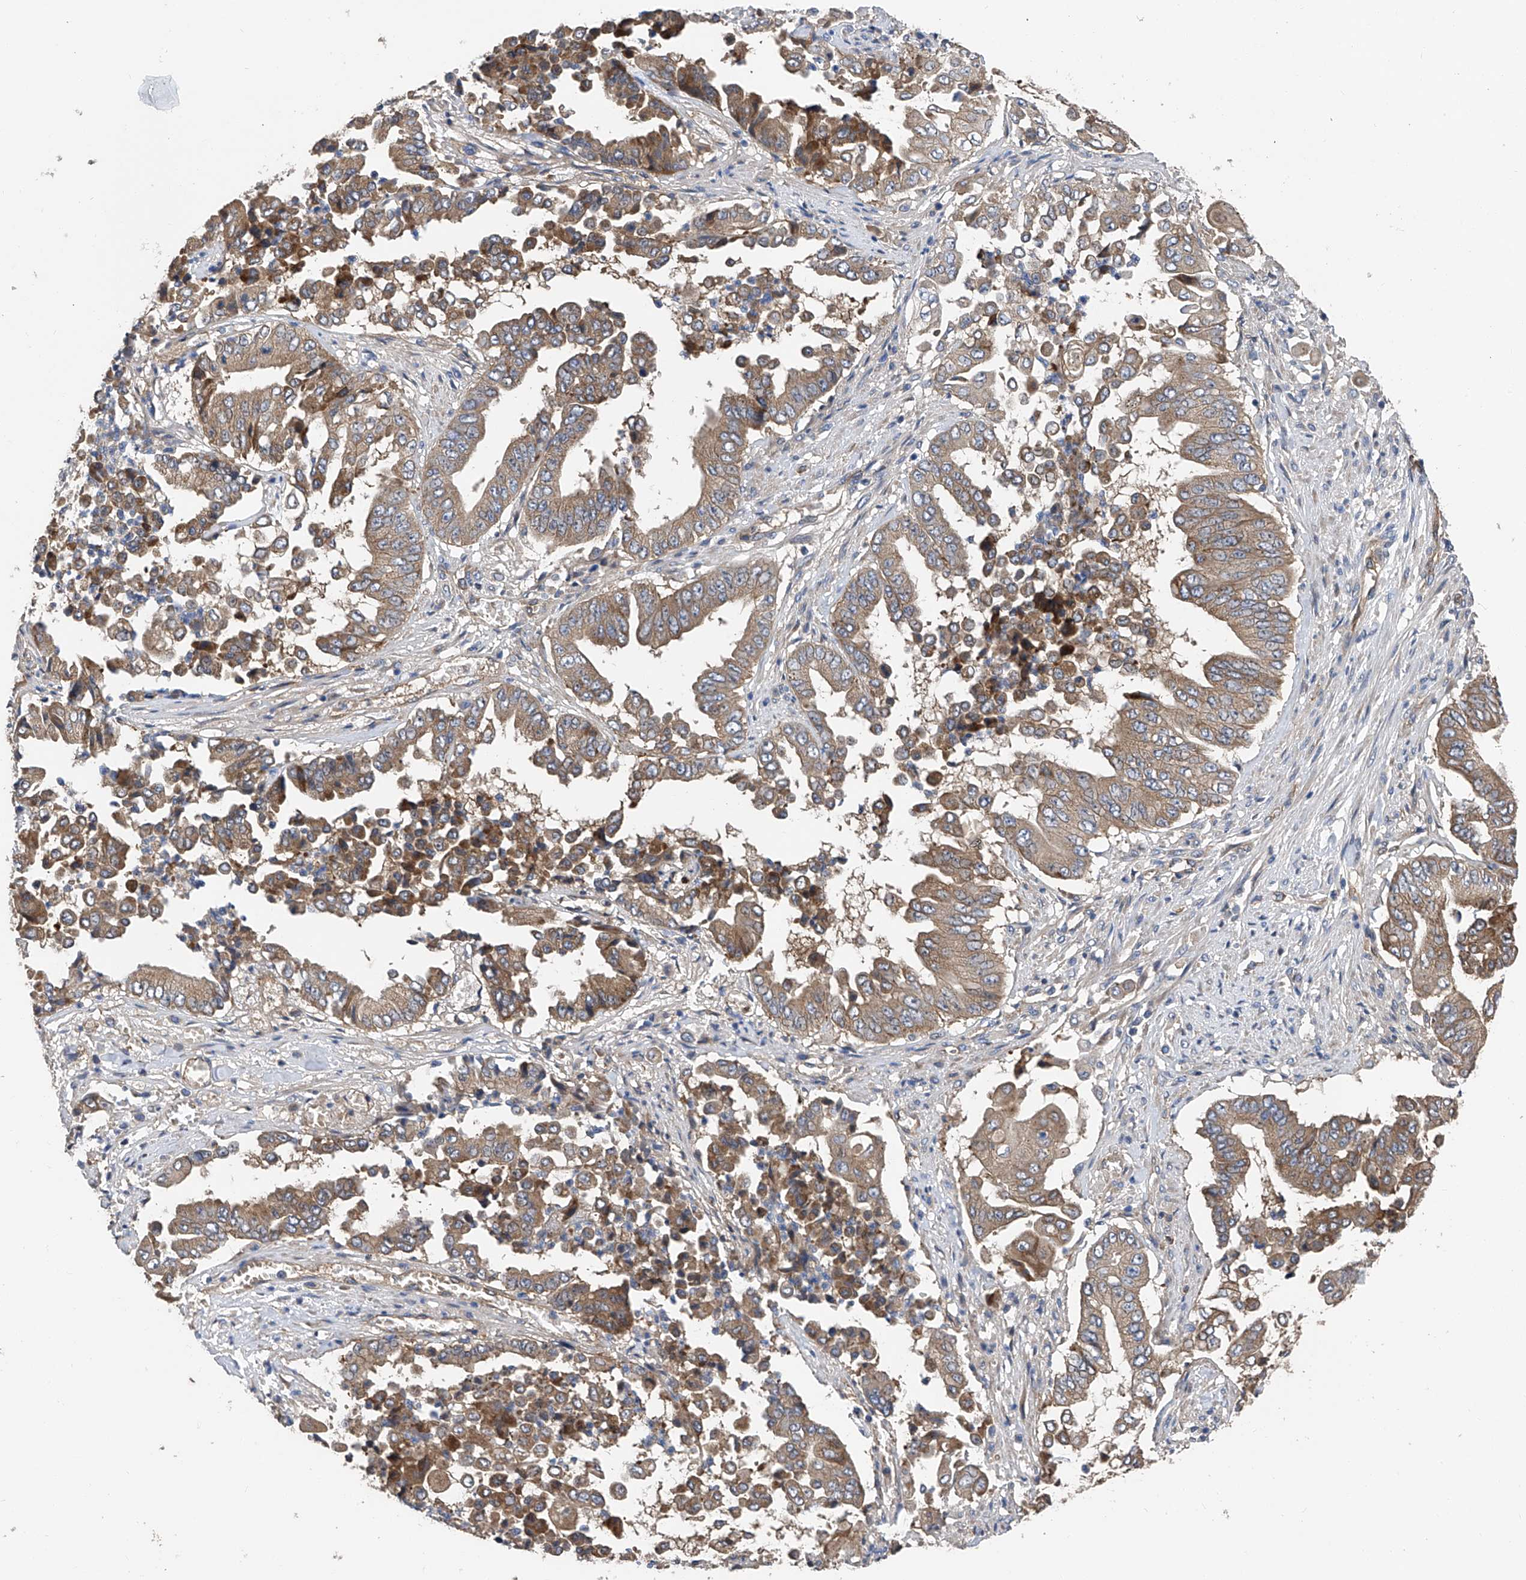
{"staining": {"intensity": "moderate", "quantity": ">75%", "location": "cytoplasmic/membranous"}, "tissue": "pancreatic cancer", "cell_type": "Tumor cells", "image_type": "cancer", "snomed": [{"axis": "morphology", "description": "Adenocarcinoma, NOS"}, {"axis": "topography", "description": "Pancreas"}], "caption": "Brown immunohistochemical staining in human pancreatic adenocarcinoma displays moderate cytoplasmic/membranous expression in approximately >75% of tumor cells.", "gene": "PTK2", "patient": {"sex": "female", "age": 77}}